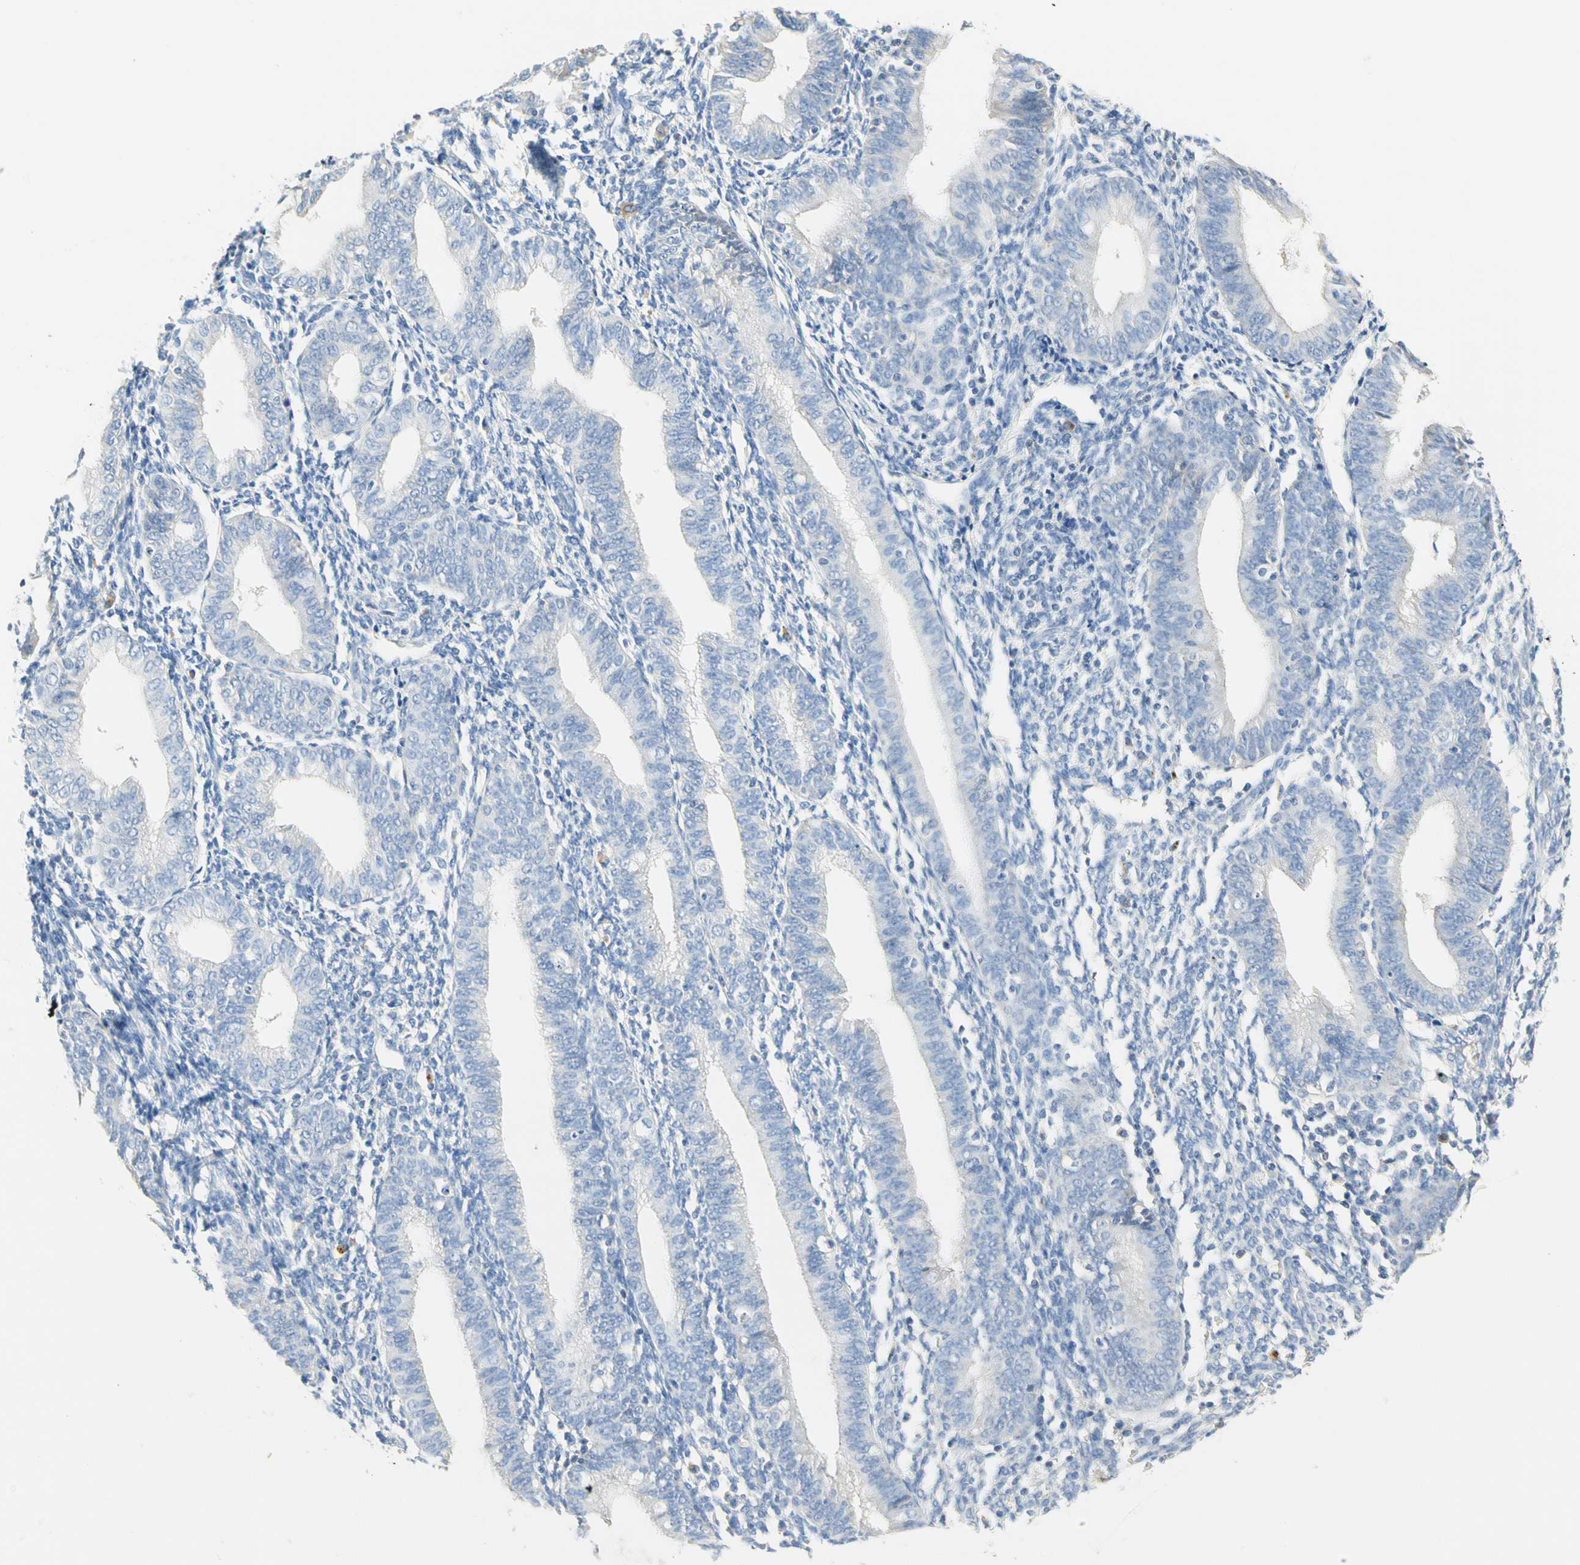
{"staining": {"intensity": "negative", "quantity": "none", "location": "none"}, "tissue": "endometrium", "cell_type": "Cells in endometrial stroma", "image_type": "normal", "snomed": [{"axis": "morphology", "description": "Normal tissue, NOS"}, {"axis": "topography", "description": "Endometrium"}], "caption": "The photomicrograph demonstrates no staining of cells in endometrial stroma in normal endometrium.", "gene": "NECTIN4", "patient": {"sex": "female", "age": 61}}